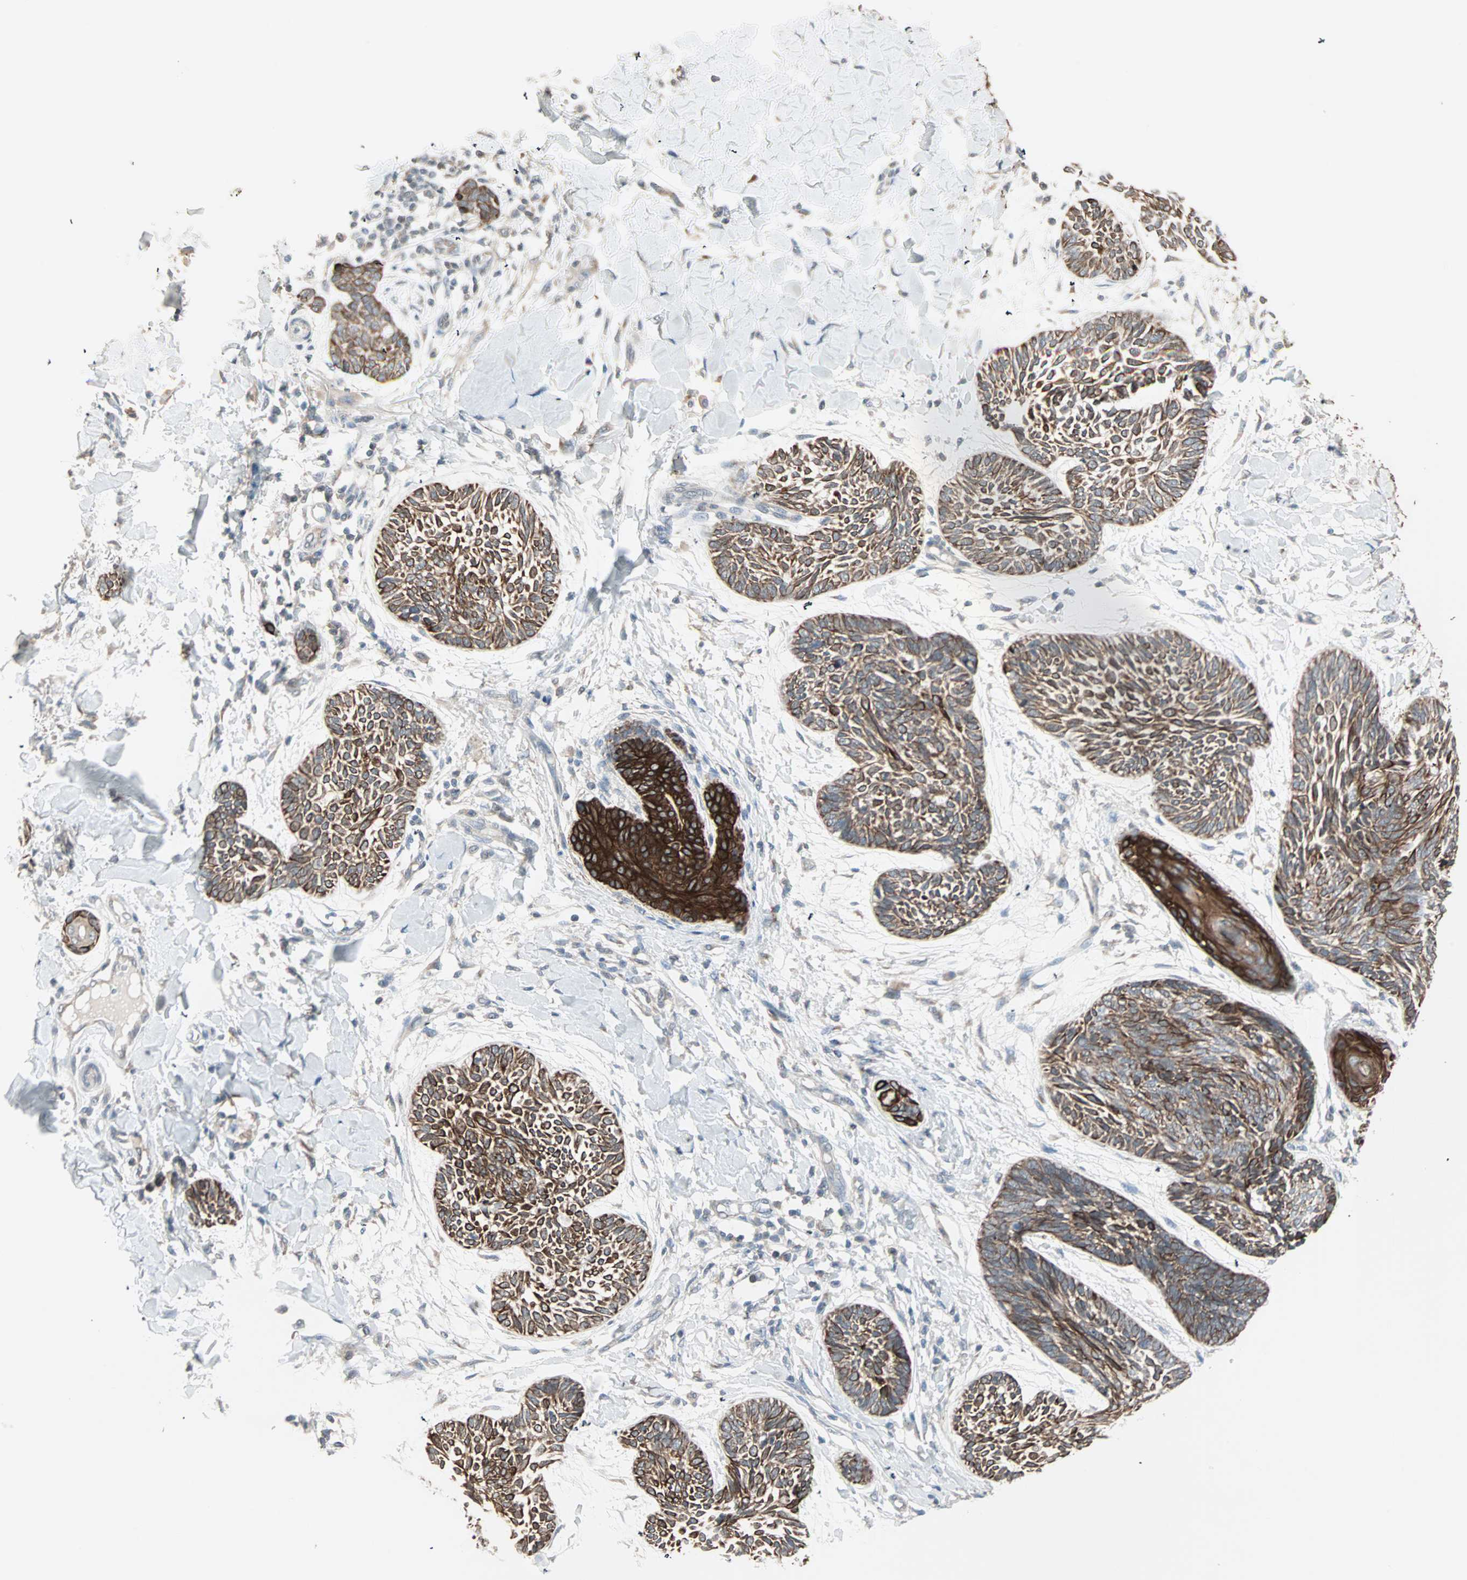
{"staining": {"intensity": "strong", "quantity": ">75%", "location": "cytoplasmic/membranous"}, "tissue": "skin cancer", "cell_type": "Tumor cells", "image_type": "cancer", "snomed": [{"axis": "morphology", "description": "Papilloma, NOS"}, {"axis": "morphology", "description": "Basal cell carcinoma"}, {"axis": "topography", "description": "Skin"}], "caption": "Immunohistochemical staining of basal cell carcinoma (skin) reveals strong cytoplasmic/membranous protein staining in about >75% of tumor cells.", "gene": "ZFP36", "patient": {"sex": "male", "age": 87}}